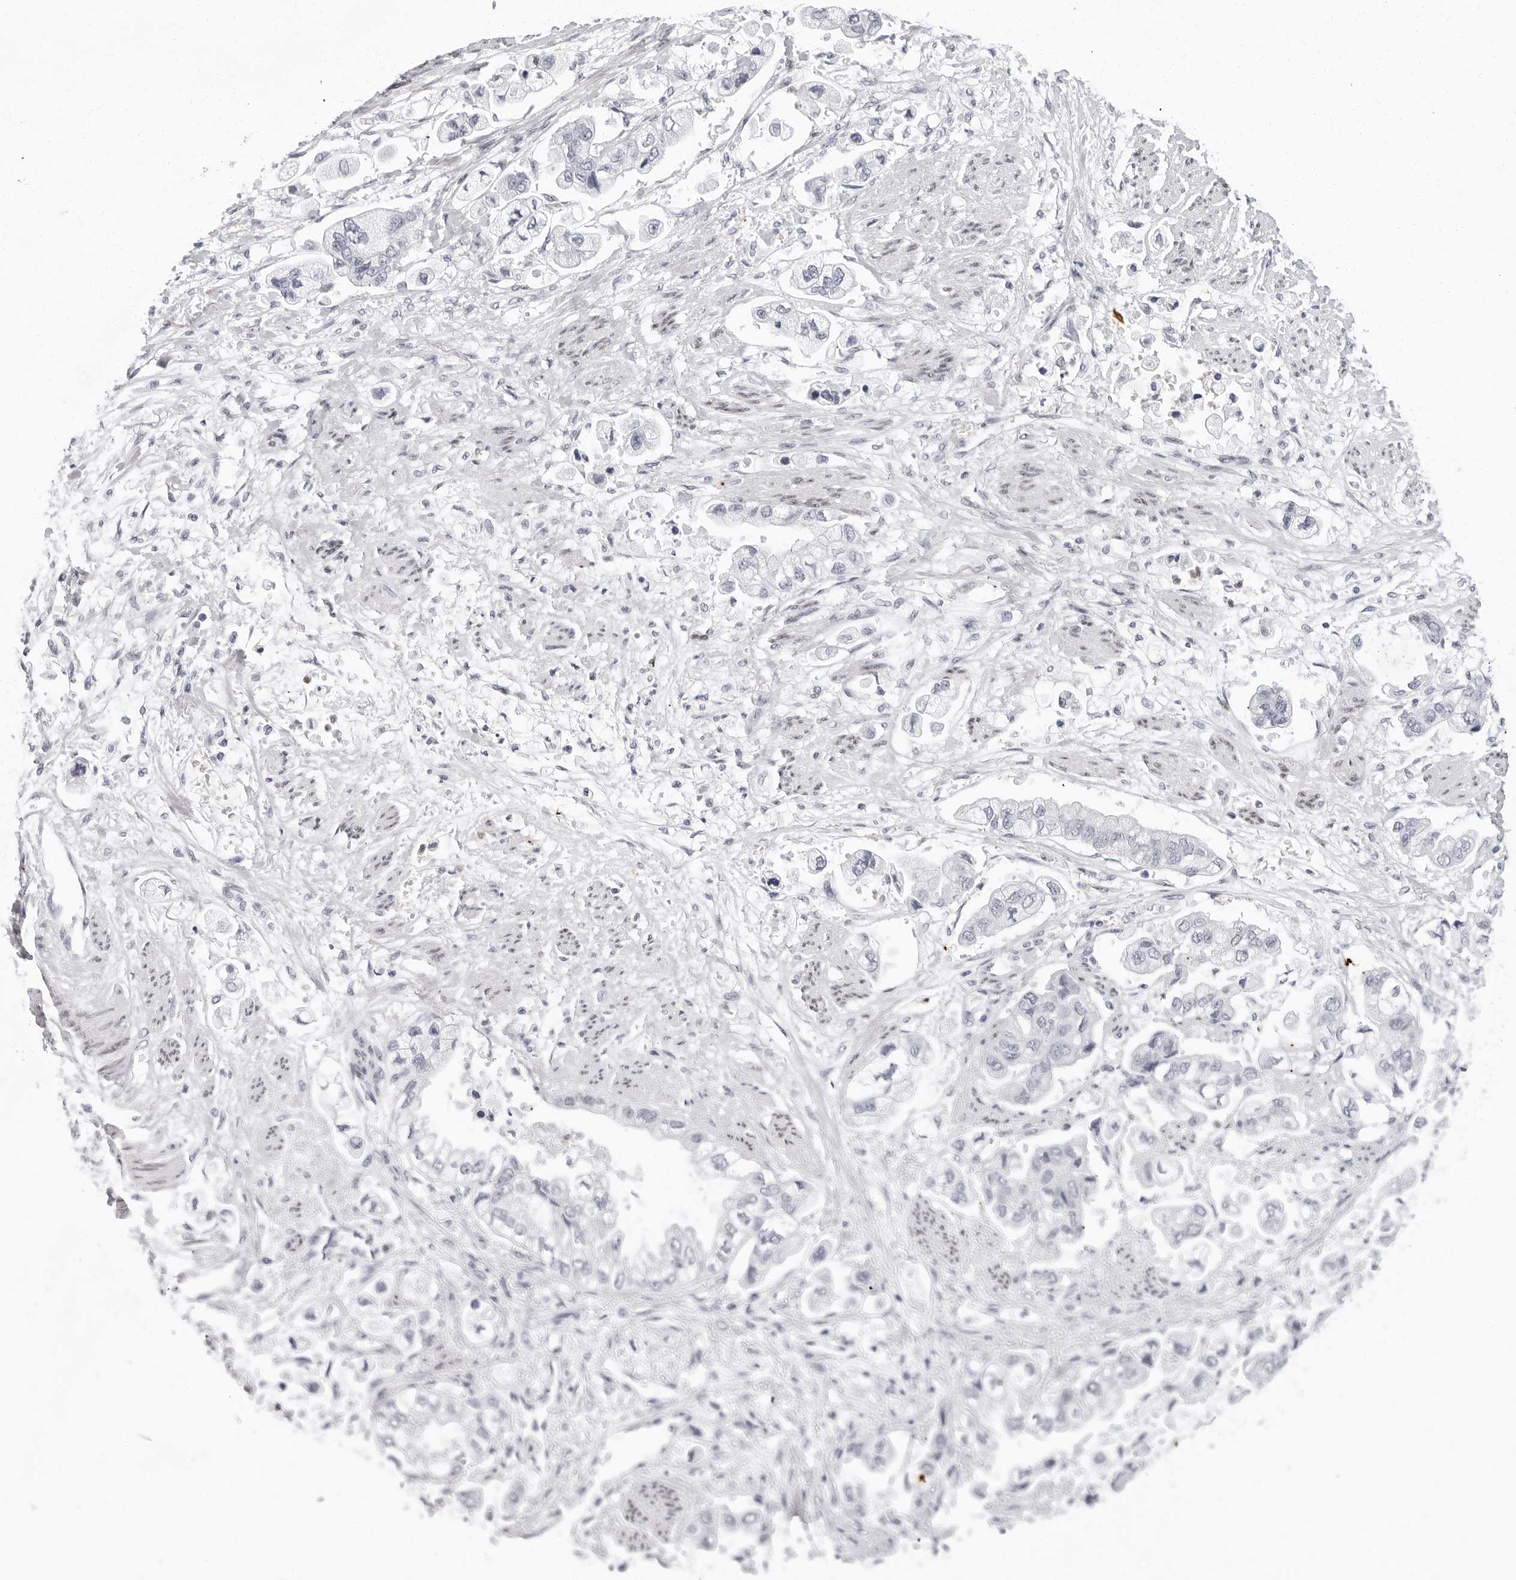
{"staining": {"intensity": "negative", "quantity": "none", "location": "none"}, "tissue": "stomach cancer", "cell_type": "Tumor cells", "image_type": "cancer", "snomed": [{"axis": "morphology", "description": "Adenocarcinoma, NOS"}, {"axis": "topography", "description": "Stomach"}], "caption": "Photomicrograph shows no significant protein positivity in tumor cells of adenocarcinoma (stomach).", "gene": "VEZF1", "patient": {"sex": "male", "age": 62}}